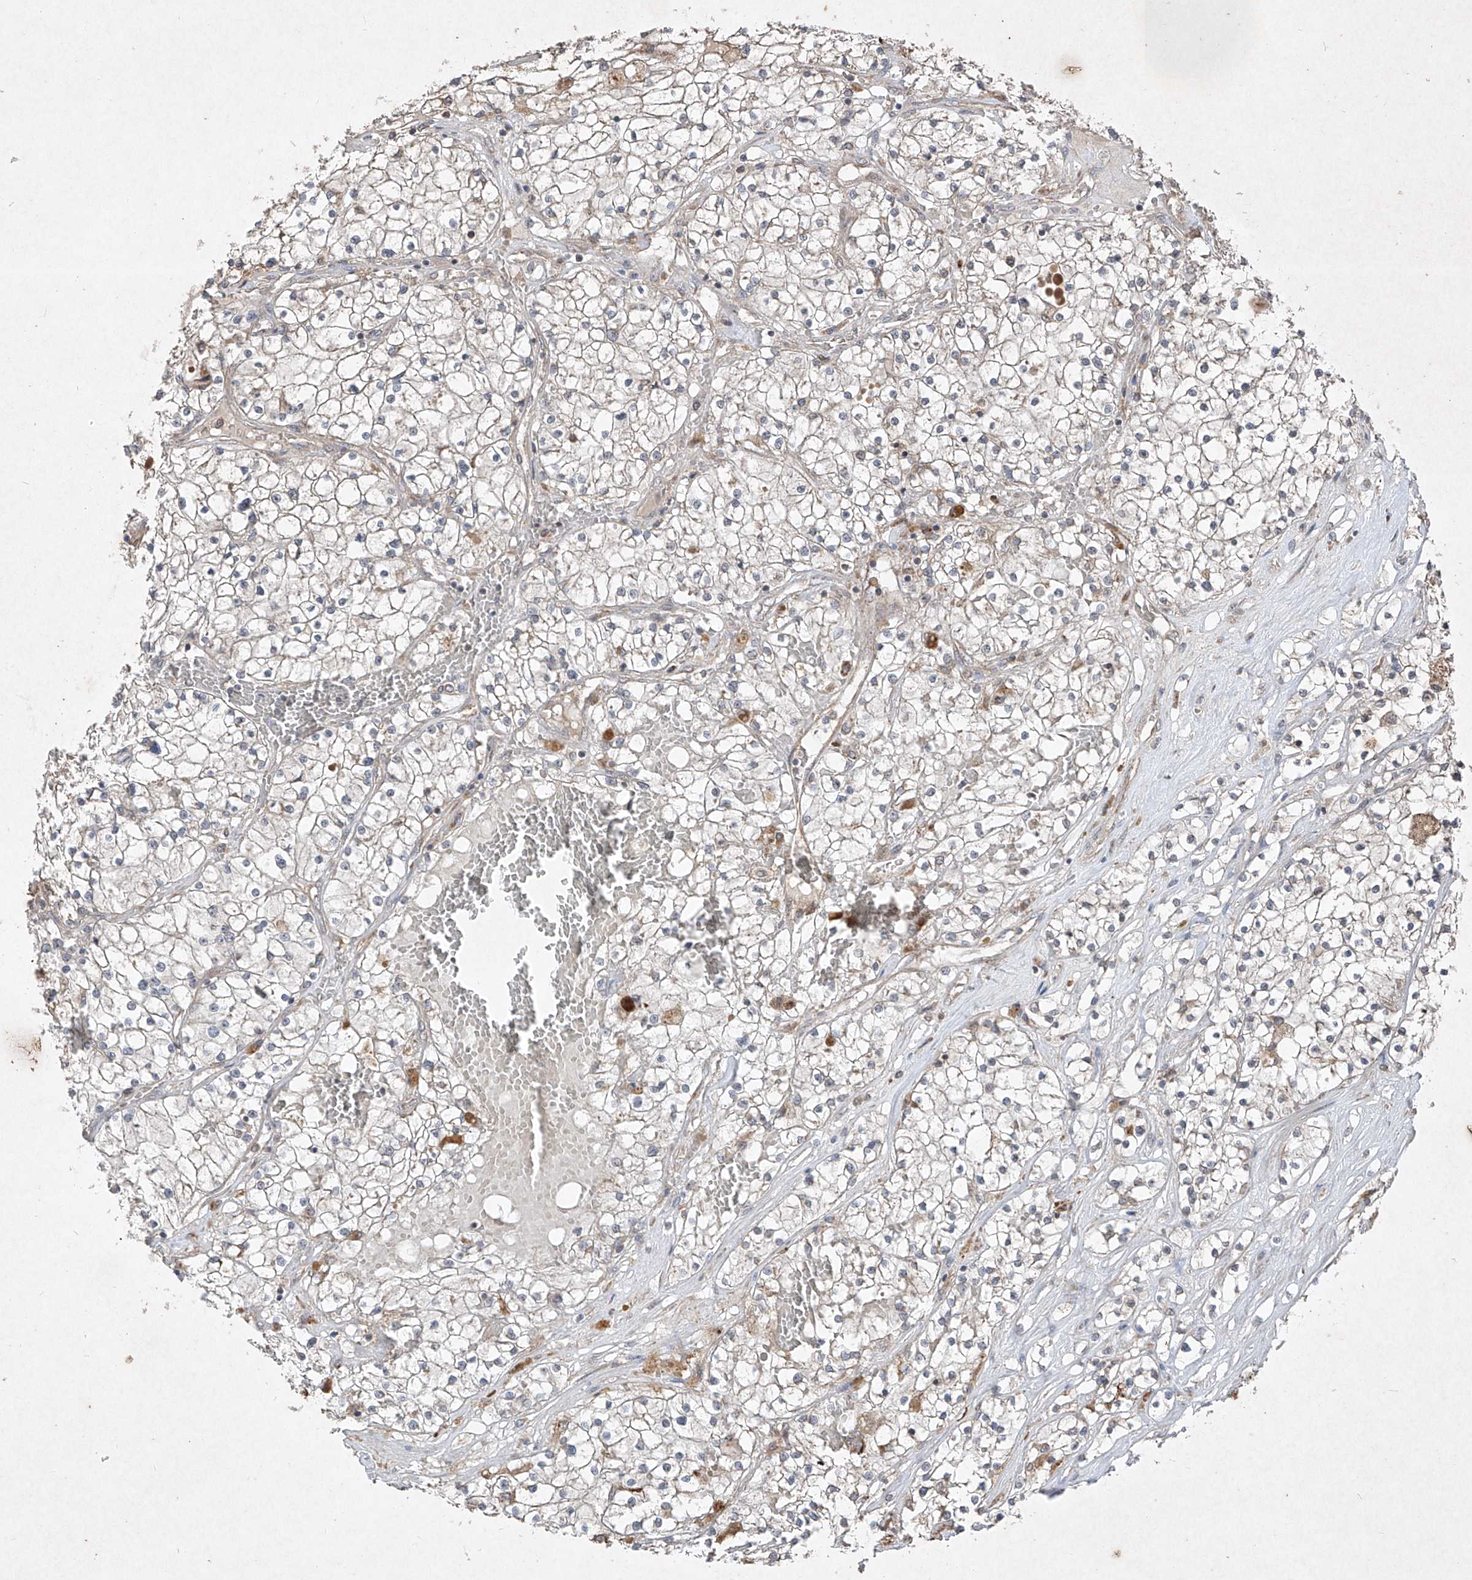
{"staining": {"intensity": "weak", "quantity": "<25%", "location": "cytoplasmic/membranous"}, "tissue": "renal cancer", "cell_type": "Tumor cells", "image_type": "cancer", "snomed": [{"axis": "morphology", "description": "Normal tissue, NOS"}, {"axis": "morphology", "description": "Adenocarcinoma, NOS"}, {"axis": "topography", "description": "Kidney"}], "caption": "The micrograph displays no staining of tumor cells in renal cancer. (DAB IHC with hematoxylin counter stain).", "gene": "ABCD3", "patient": {"sex": "male", "age": 68}}